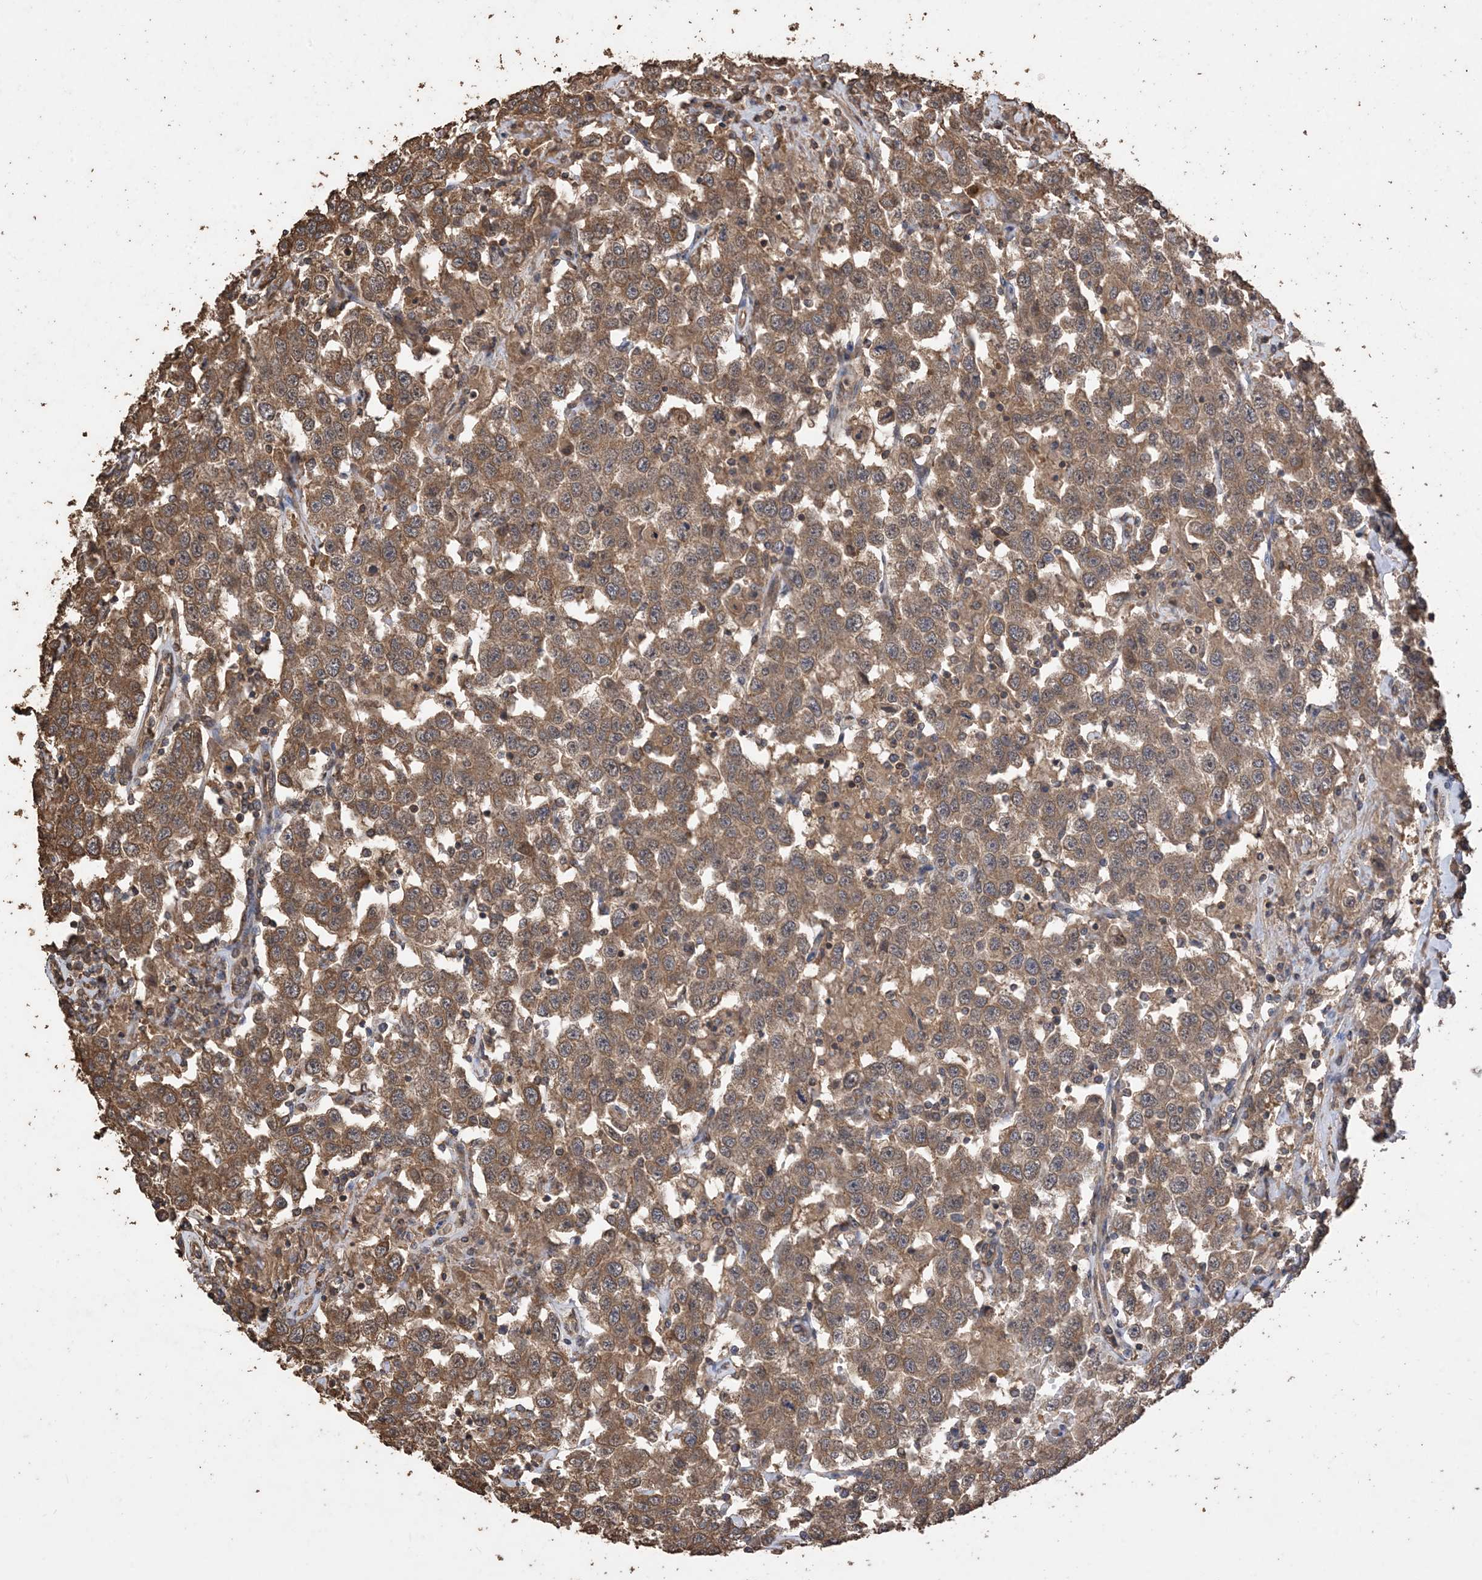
{"staining": {"intensity": "moderate", "quantity": ">75%", "location": "cytoplasmic/membranous"}, "tissue": "testis cancer", "cell_type": "Tumor cells", "image_type": "cancer", "snomed": [{"axis": "morphology", "description": "Seminoma, NOS"}, {"axis": "topography", "description": "Testis"}], "caption": "The image demonstrates immunohistochemical staining of testis seminoma. There is moderate cytoplasmic/membranous expression is appreciated in about >75% of tumor cells. The staining was performed using DAB (3,3'-diaminobenzidine), with brown indicating positive protein expression. Nuclei are stained blue with hematoxylin.", "gene": "ZKSCAN5", "patient": {"sex": "male", "age": 41}}